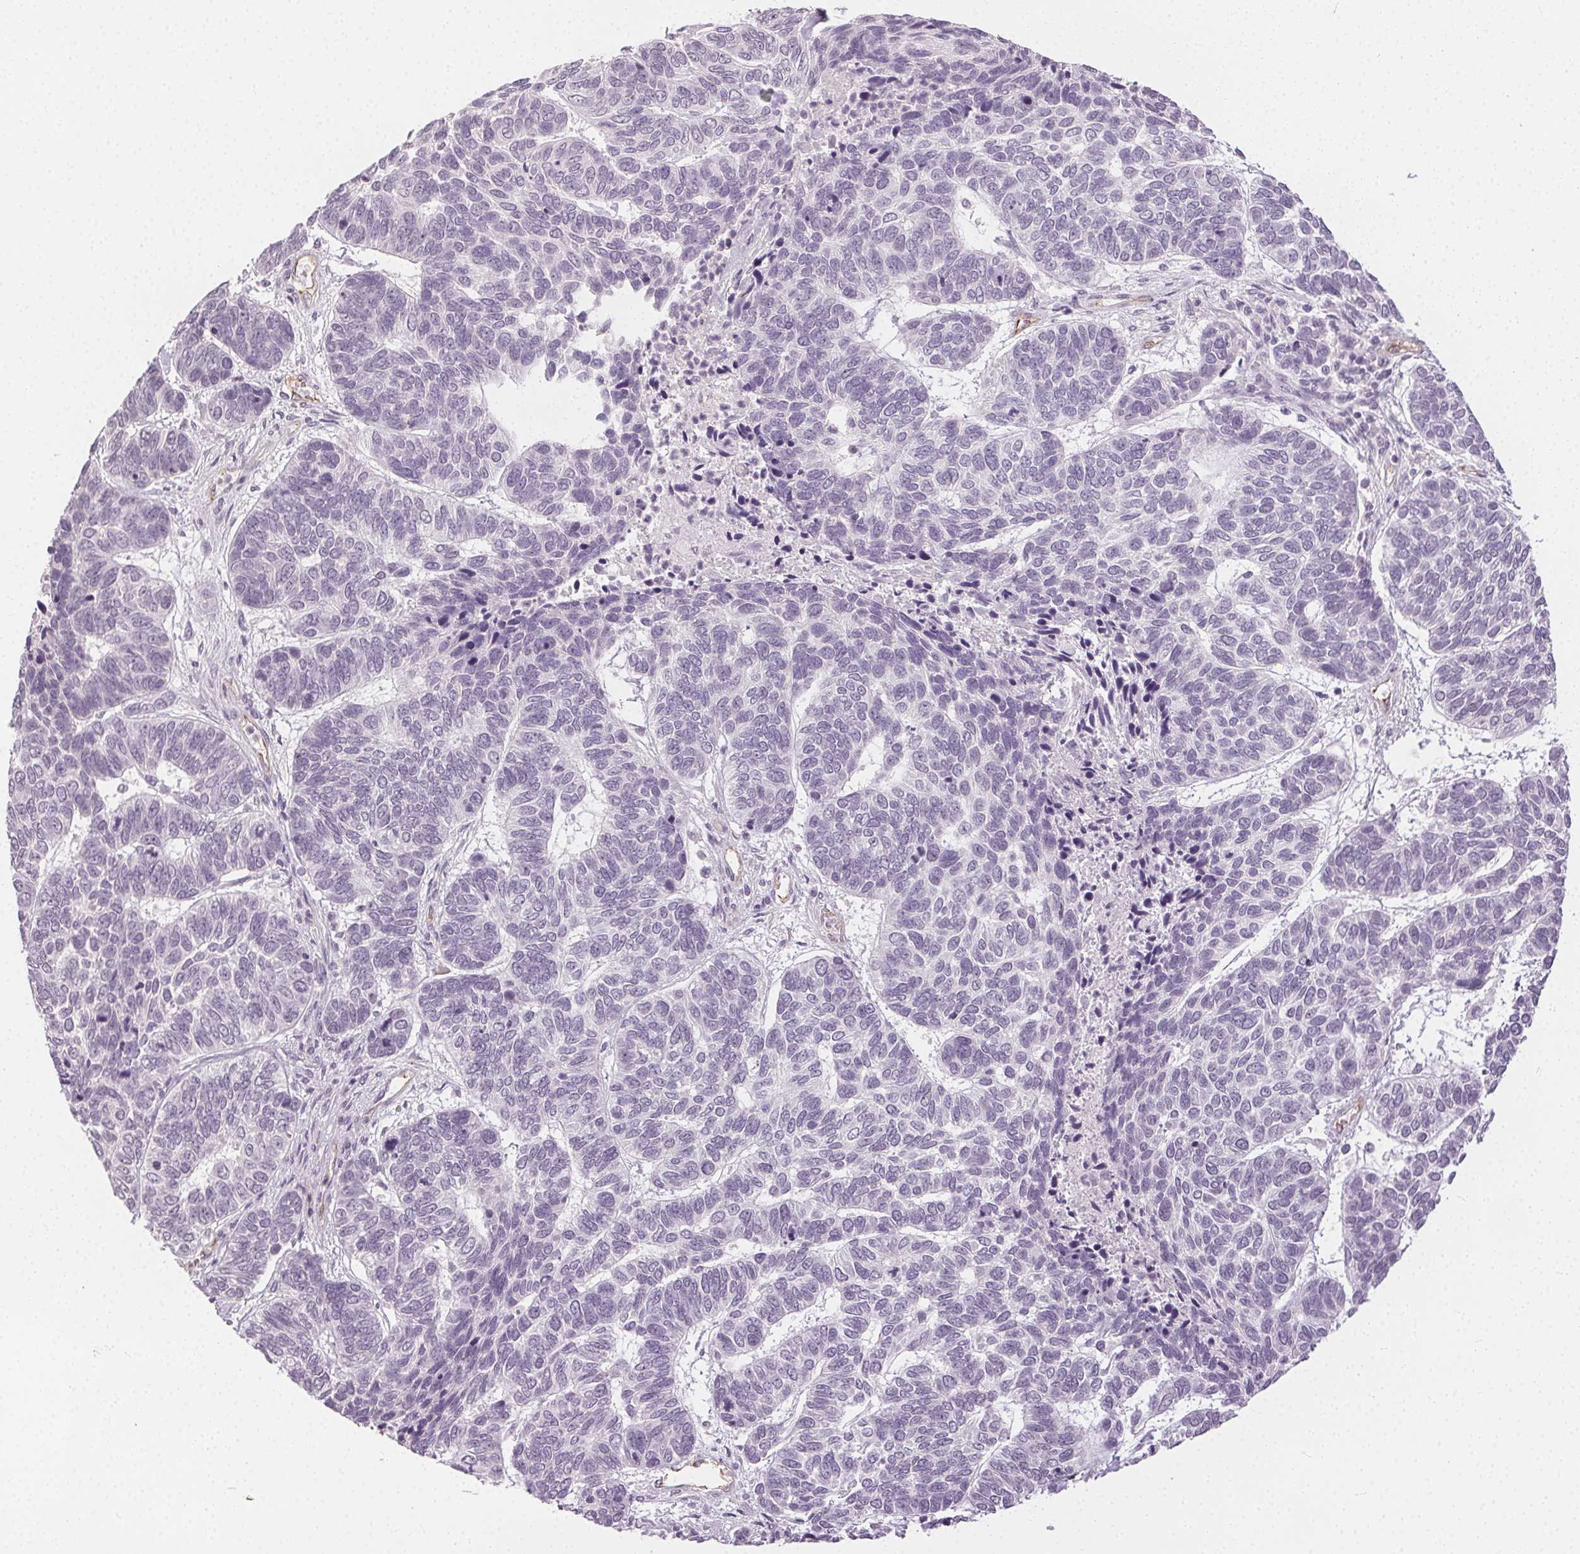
{"staining": {"intensity": "negative", "quantity": "none", "location": "none"}, "tissue": "skin cancer", "cell_type": "Tumor cells", "image_type": "cancer", "snomed": [{"axis": "morphology", "description": "Basal cell carcinoma"}, {"axis": "topography", "description": "Skin"}], "caption": "The photomicrograph displays no staining of tumor cells in skin basal cell carcinoma.", "gene": "PODXL", "patient": {"sex": "female", "age": 65}}